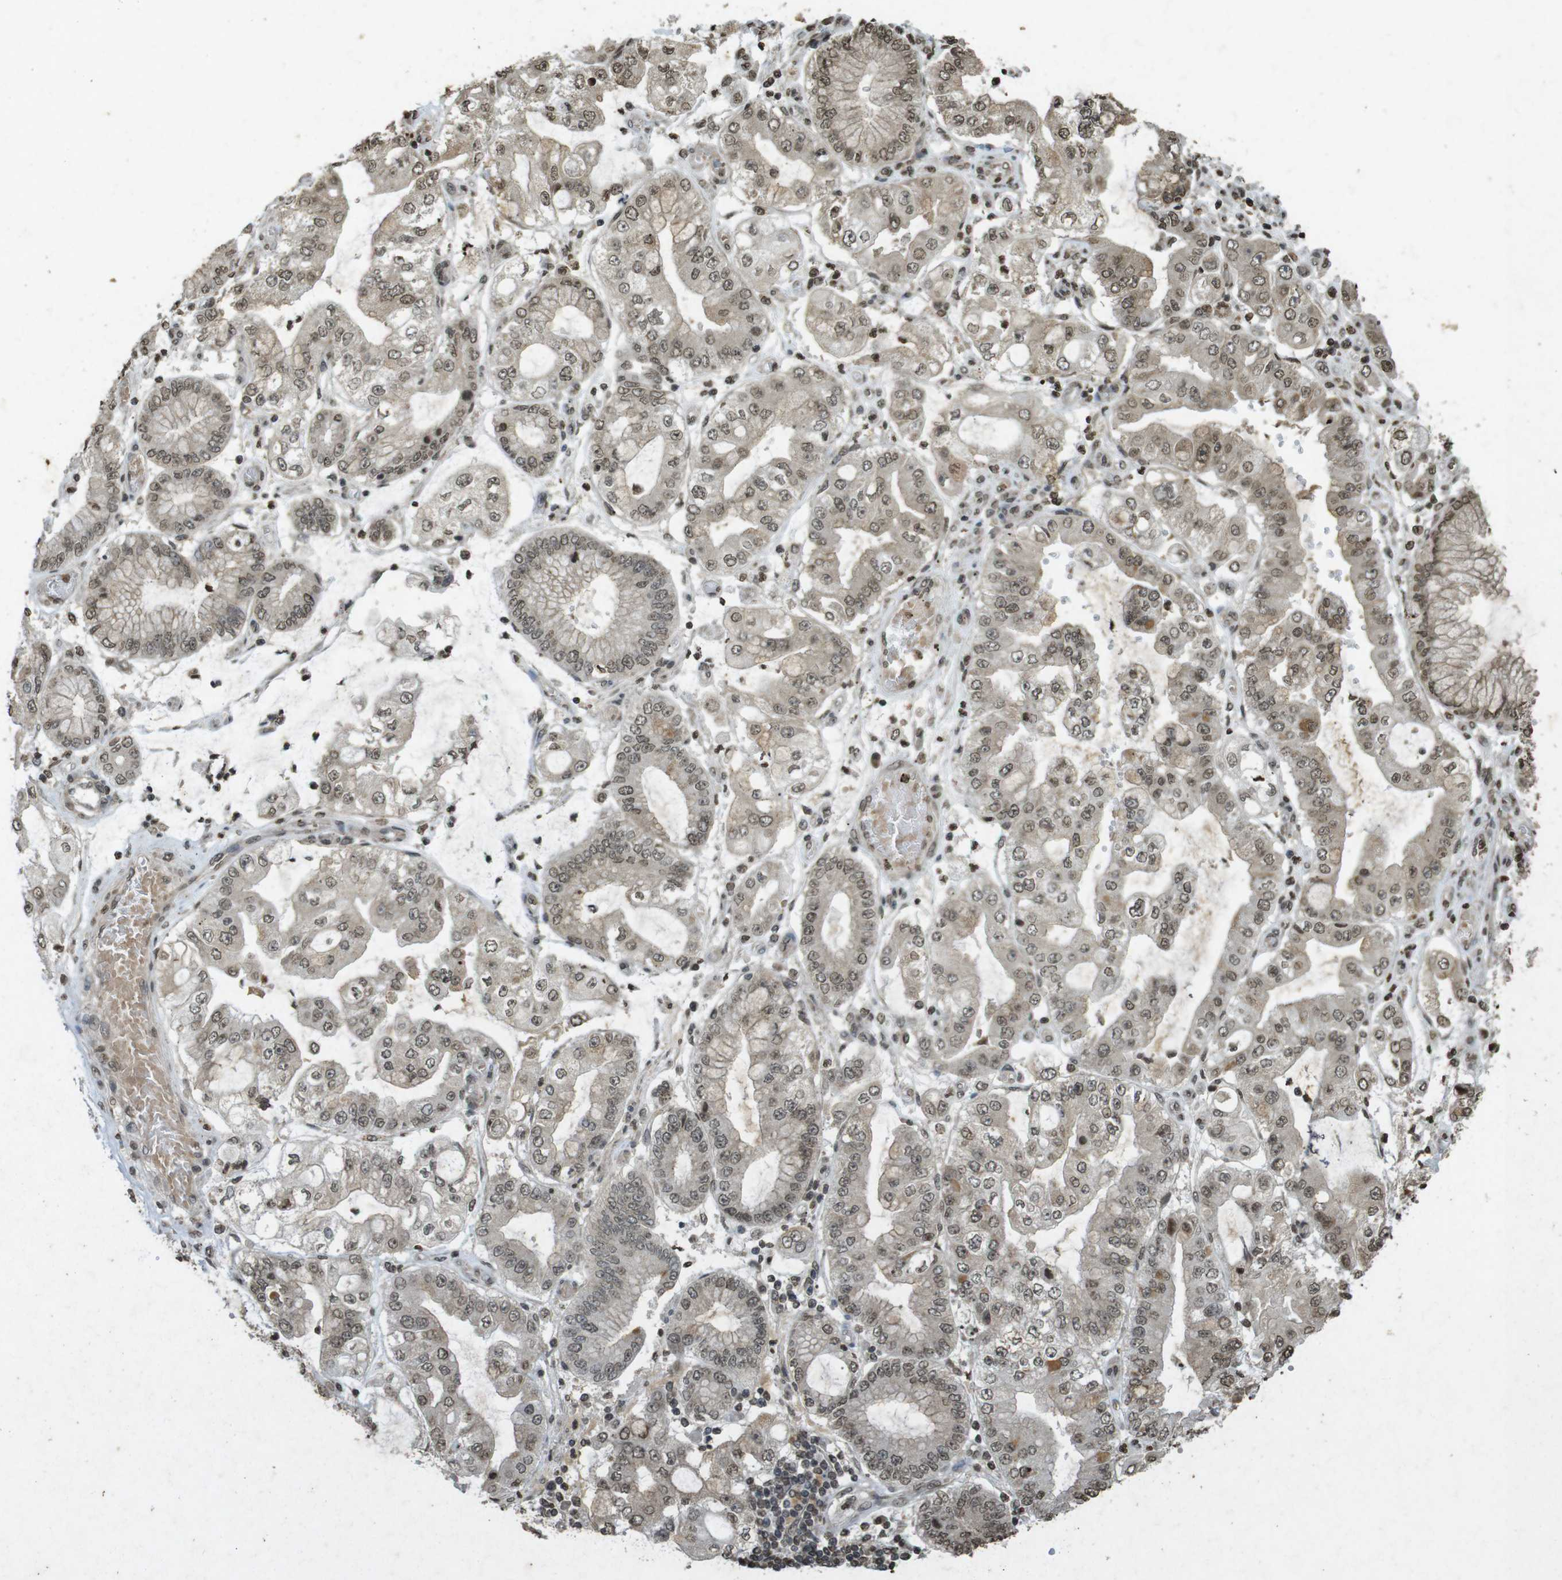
{"staining": {"intensity": "weak", "quantity": ">75%", "location": "nuclear"}, "tissue": "stomach cancer", "cell_type": "Tumor cells", "image_type": "cancer", "snomed": [{"axis": "morphology", "description": "Adenocarcinoma, NOS"}, {"axis": "topography", "description": "Stomach"}], "caption": "Immunohistochemical staining of human stomach cancer demonstrates weak nuclear protein expression in approximately >75% of tumor cells.", "gene": "ORC4", "patient": {"sex": "male", "age": 76}}